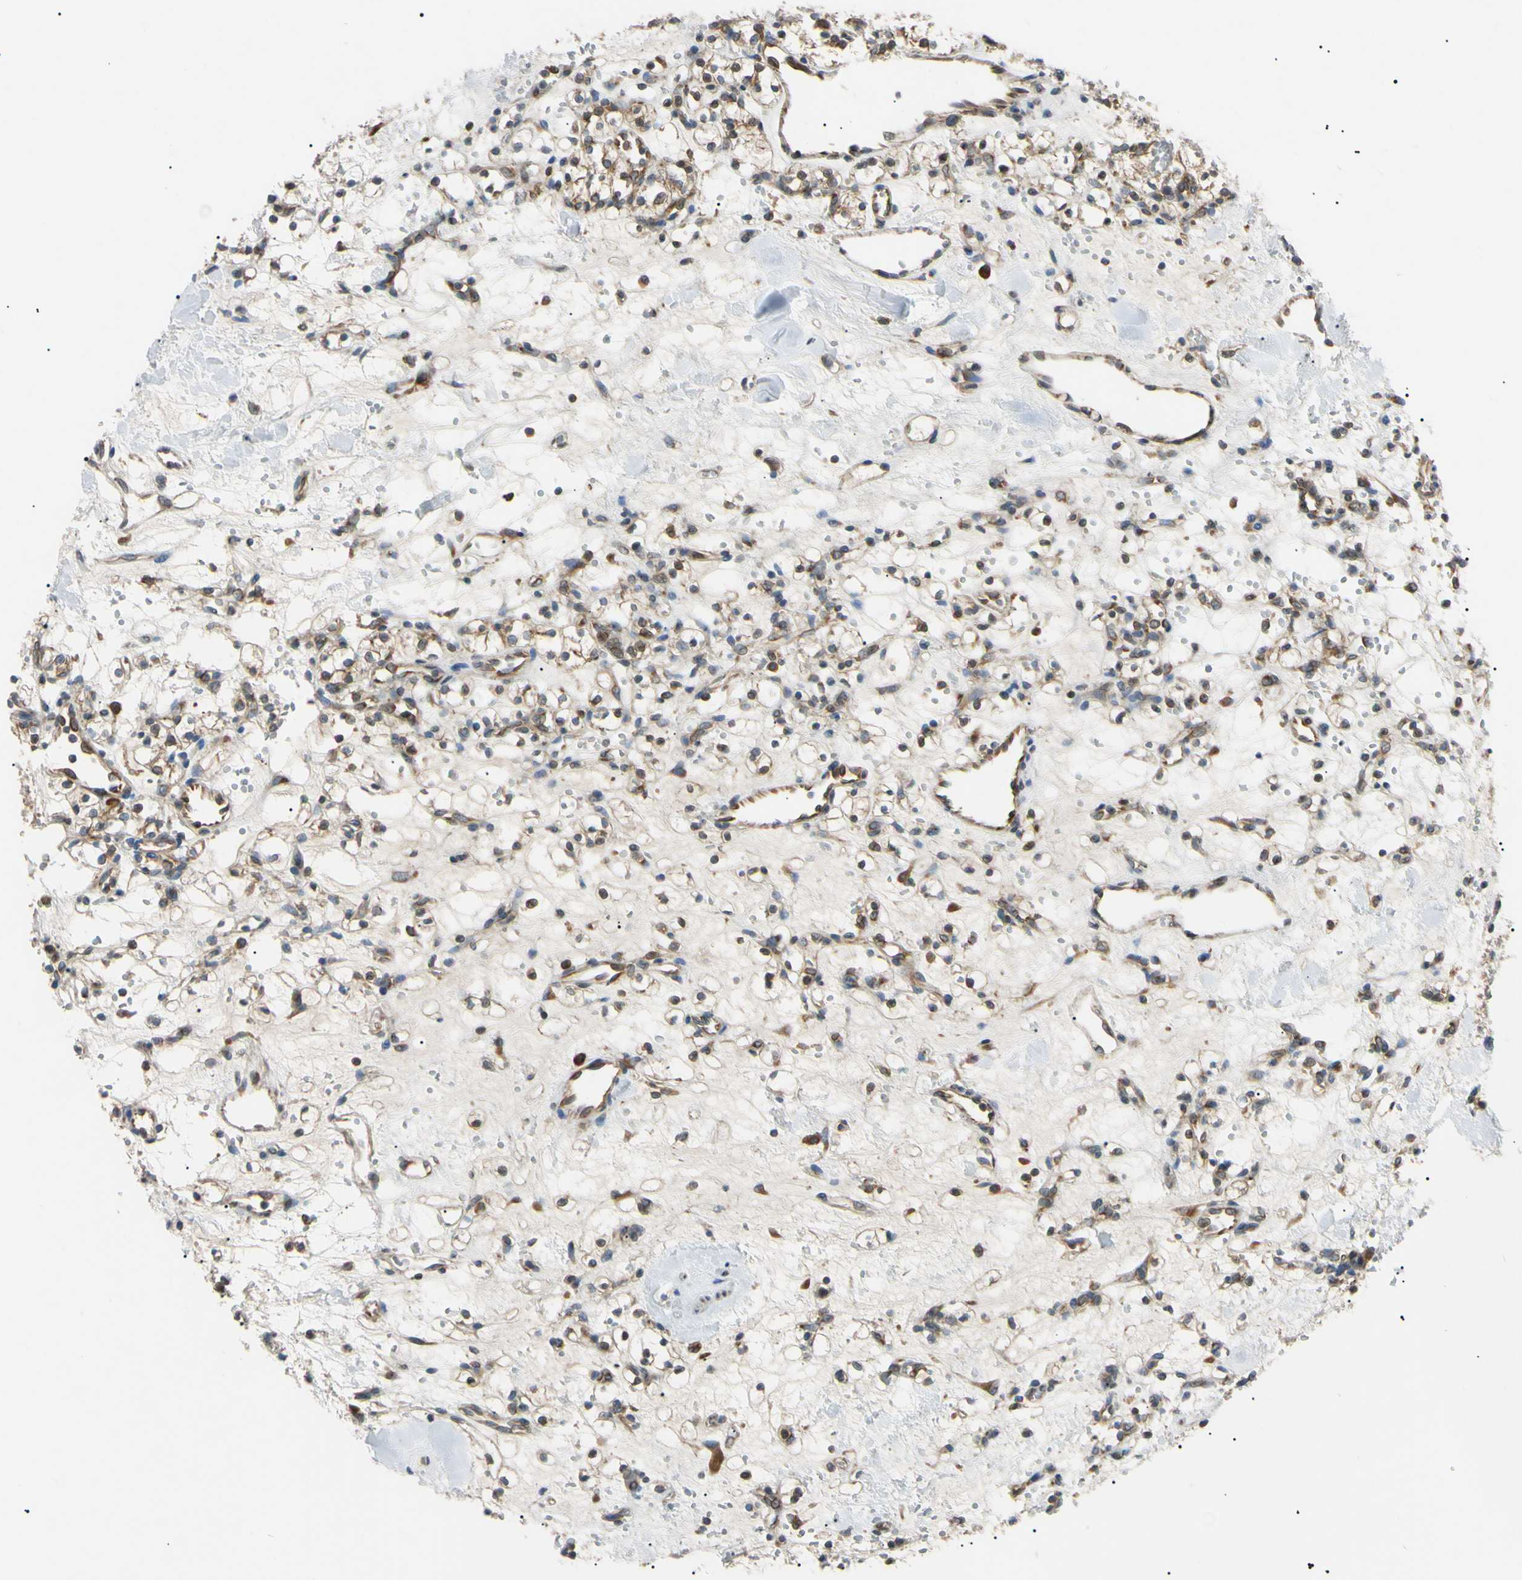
{"staining": {"intensity": "moderate", "quantity": ">75%", "location": "cytoplasmic/membranous"}, "tissue": "renal cancer", "cell_type": "Tumor cells", "image_type": "cancer", "snomed": [{"axis": "morphology", "description": "Adenocarcinoma, NOS"}, {"axis": "topography", "description": "Kidney"}], "caption": "Immunohistochemical staining of human renal adenocarcinoma displays medium levels of moderate cytoplasmic/membranous protein staining in about >75% of tumor cells.", "gene": "VAPA", "patient": {"sex": "female", "age": 60}}